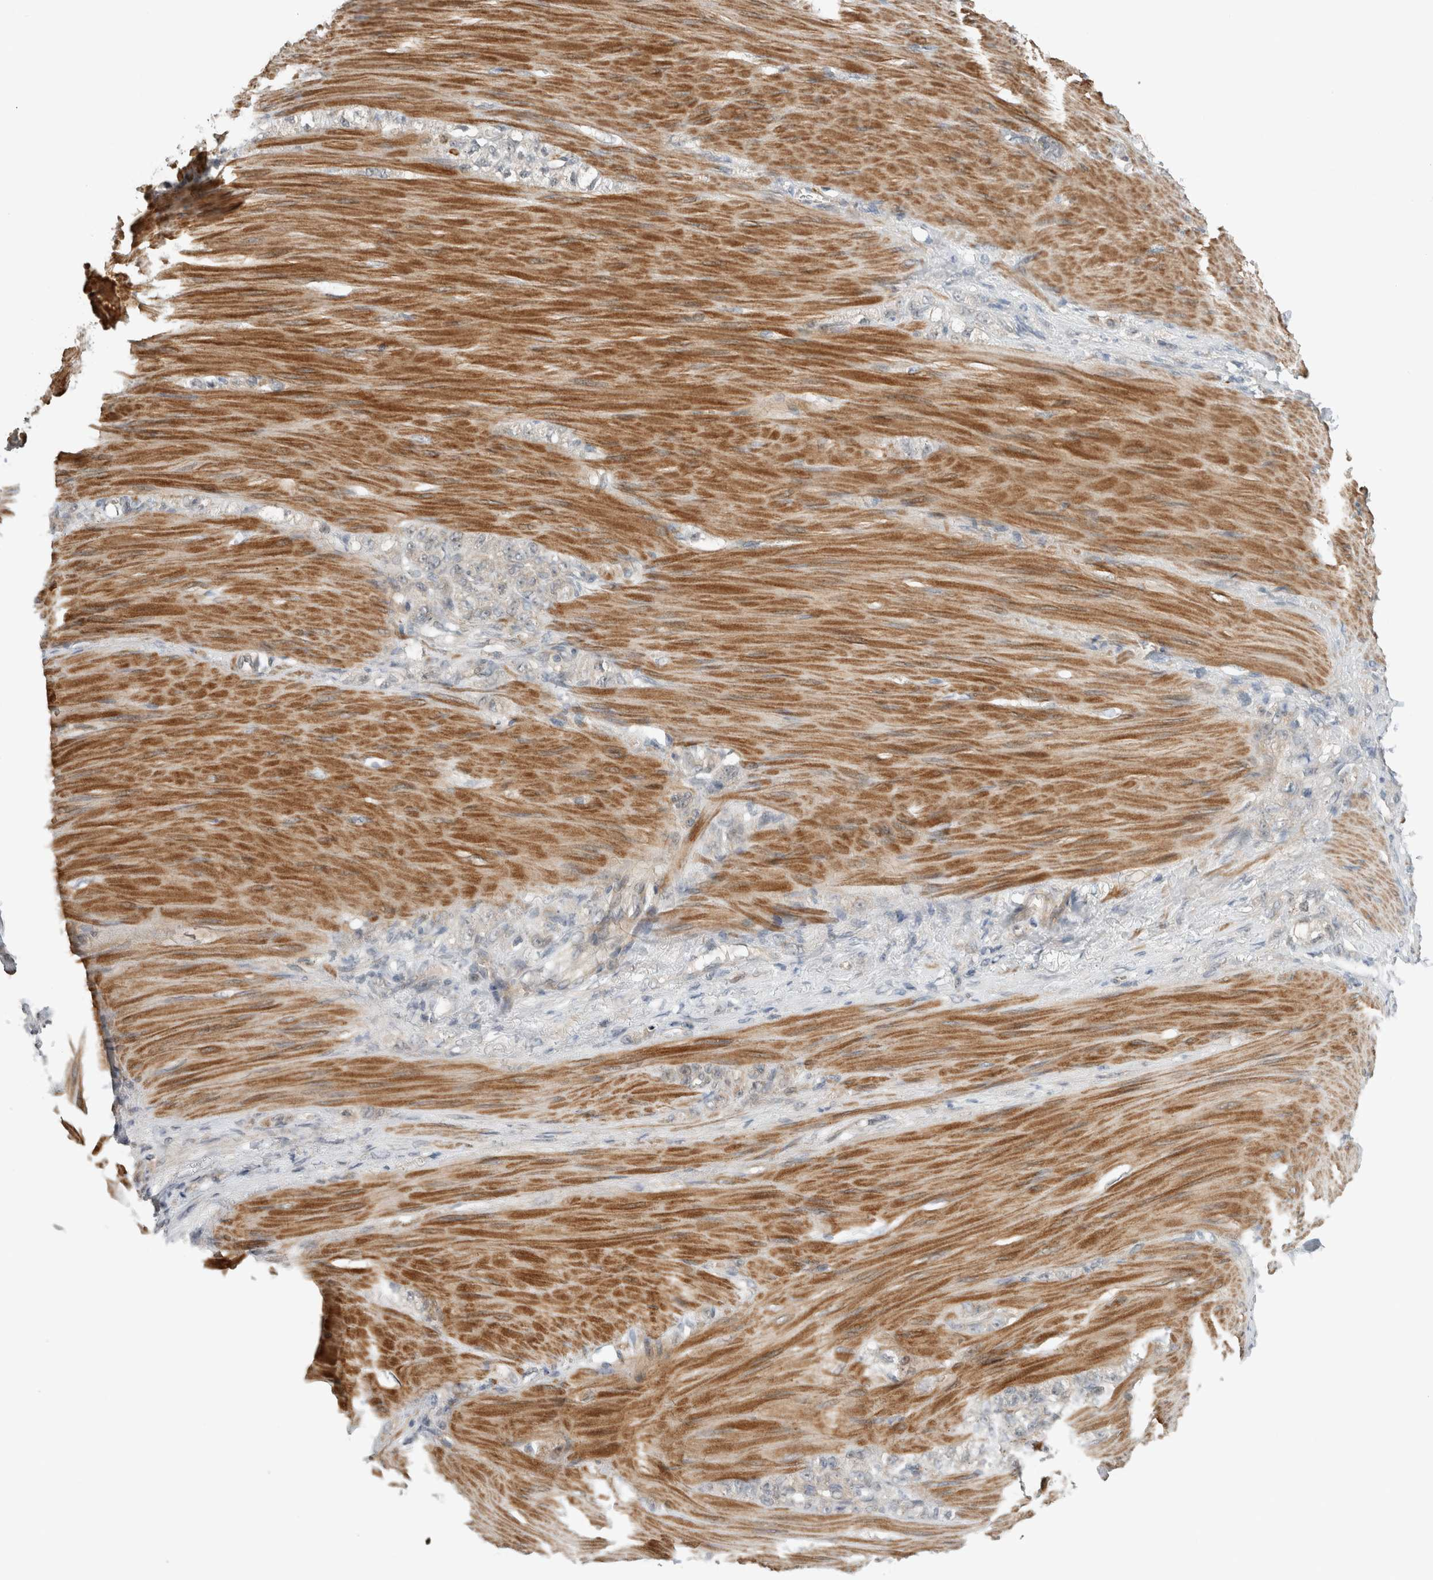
{"staining": {"intensity": "weak", "quantity": "25%-75%", "location": "cytoplasmic/membranous"}, "tissue": "stomach cancer", "cell_type": "Tumor cells", "image_type": "cancer", "snomed": [{"axis": "morphology", "description": "Normal tissue, NOS"}, {"axis": "morphology", "description": "Adenocarcinoma, NOS"}, {"axis": "topography", "description": "Stomach"}], "caption": "This micrograph displays stomach cancer (adenocarcinoma) stained with immunohistochemistry (IHC) to label a protein in brown. The cytoplasmic/membranous of tumor cells show weak positivity for the protein. Nuclei are counter-stained blue.", "gene": "ERCC6L2", "patient": {"sex": "male", "age": 82}}